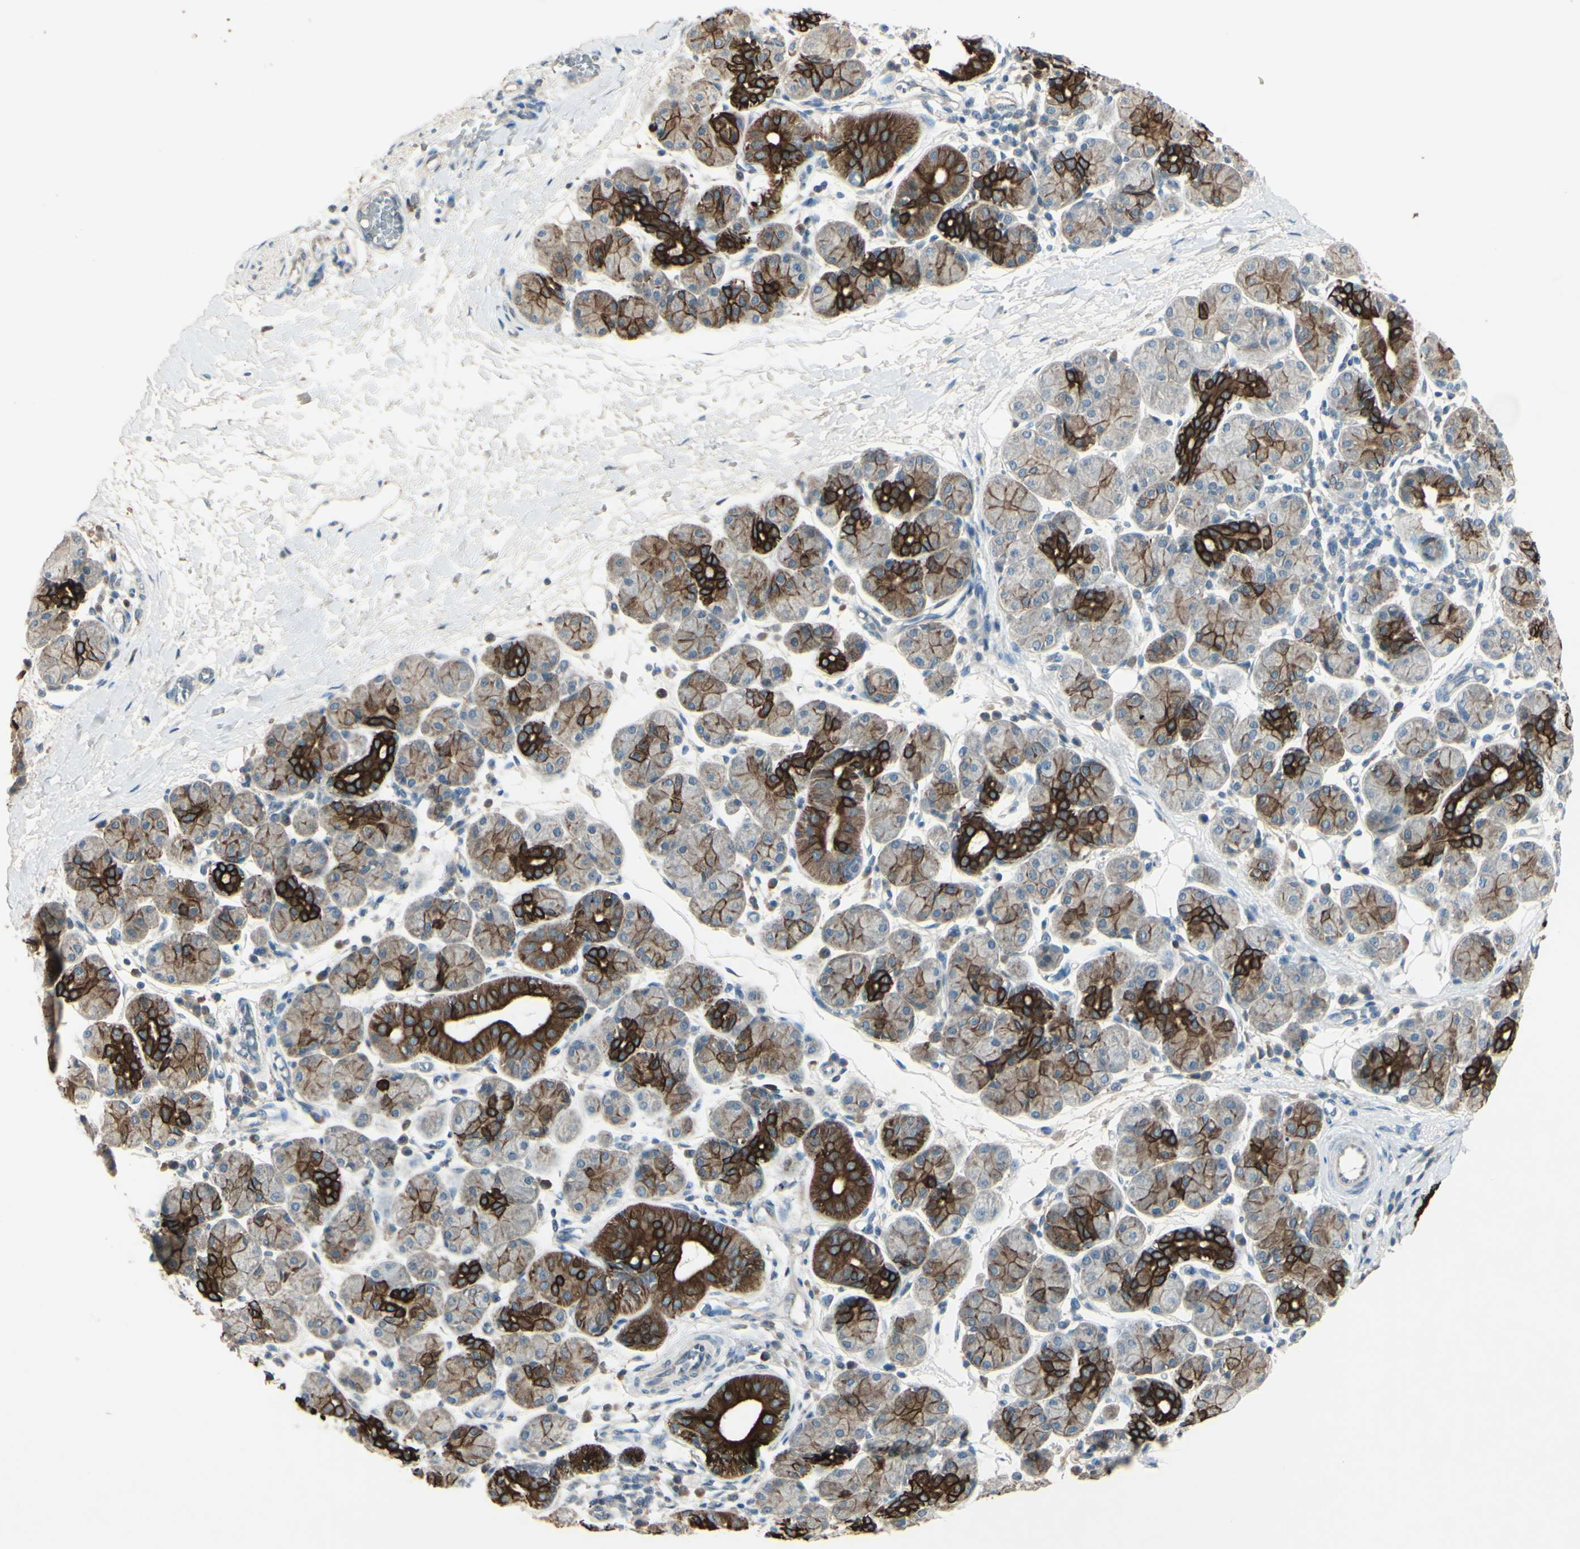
{"staining": {"intensity": "strong", "quantity": "25%-75%", "location": "cytoplasmic/membranous"}, "tissue": "salivary gland", "cell_type": "Glandular cells", "image_type": "normal", "snomed": [{"axis": "morphology", "description": "Normal tissue, NOS"}, {"axis": "morphology", "description": "Inflammation, NOS"}, {"axis": "topography", "description": "Lymph node"}, {"axis": "topography", "description": "Salivary gland"}], "caption": "Protein staining displays strong cytoplasmic/membranous expression in about 25%-75% of glandular cells in benign salivary gland.", "gene": "TIMM21", "patient": {"sex": "male", "age": 3}}